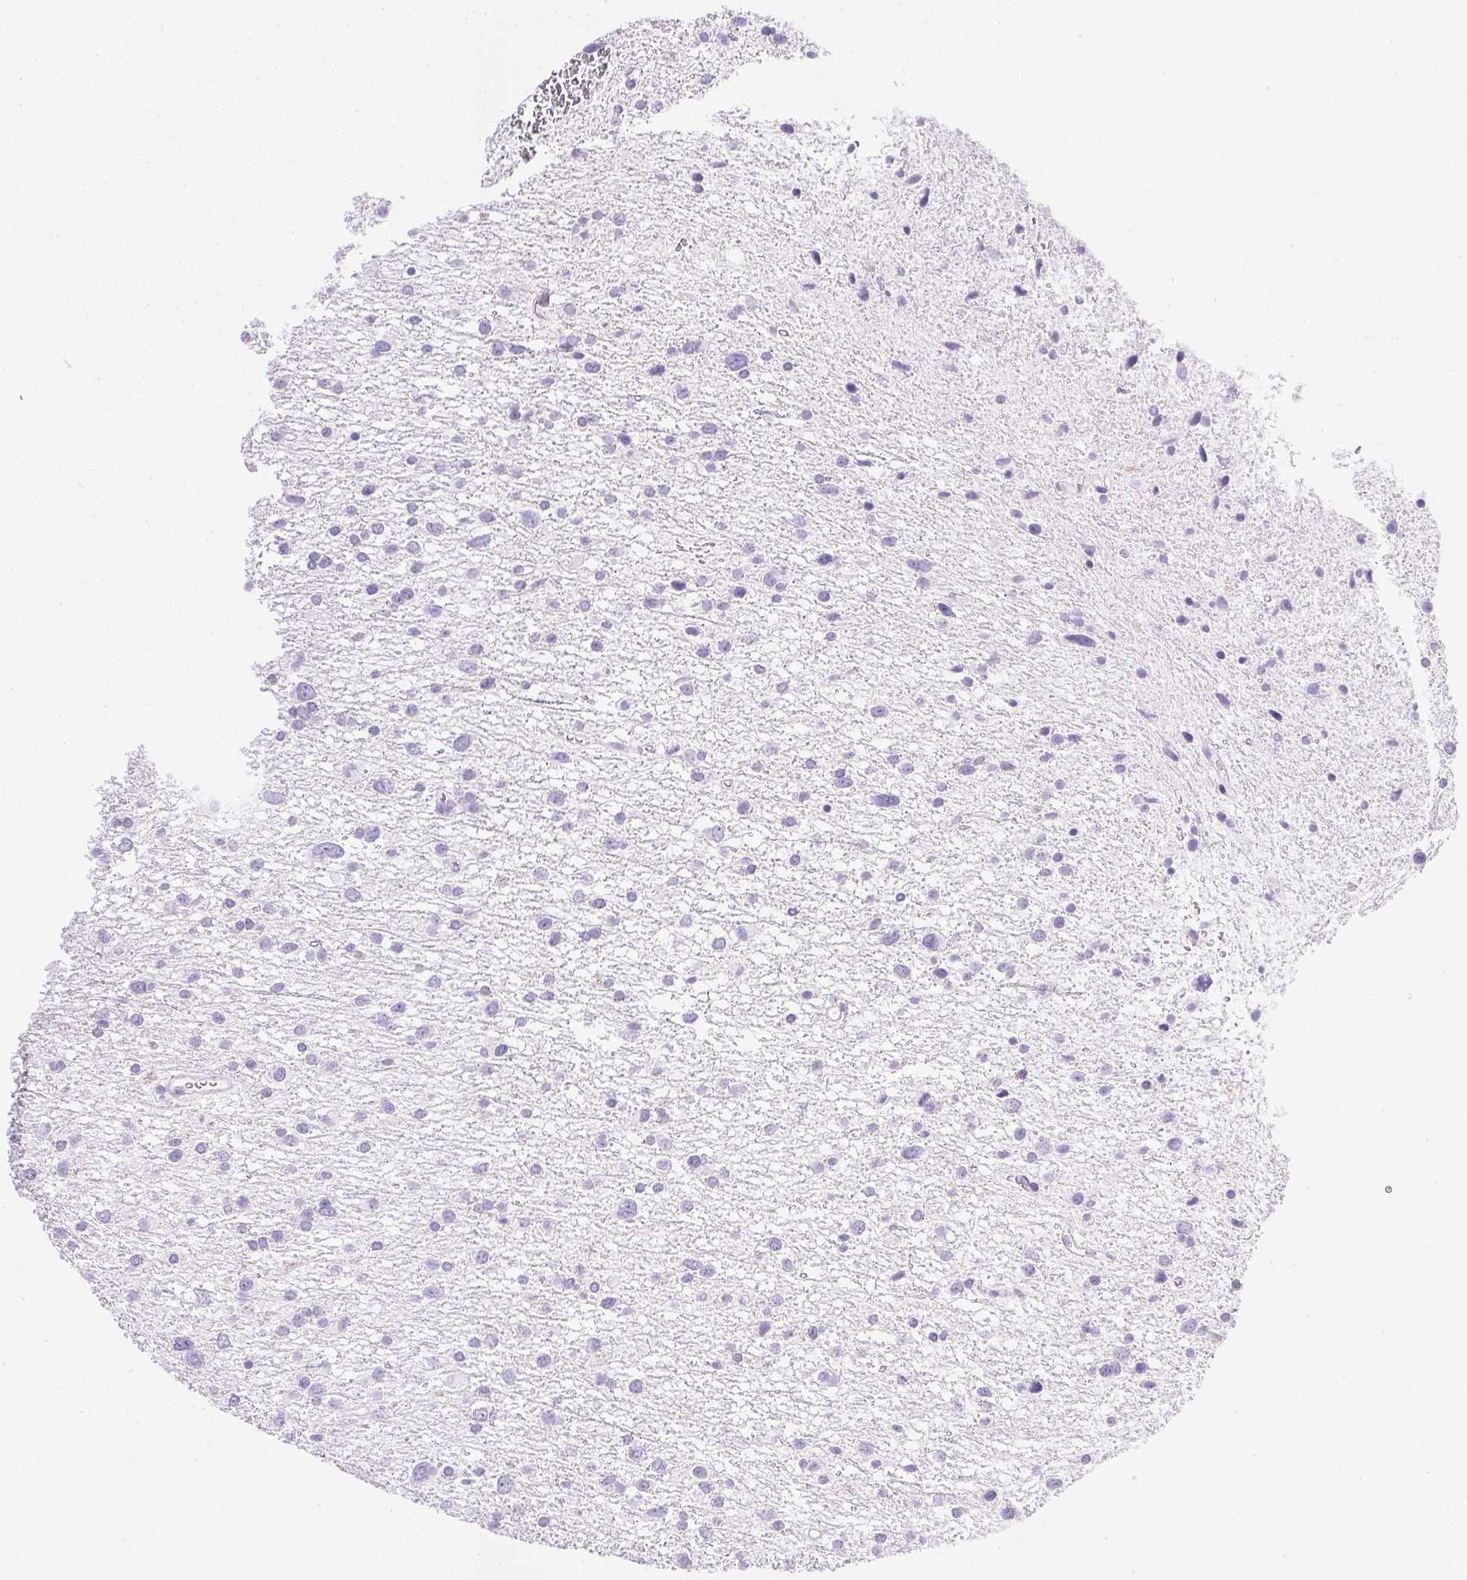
{"staining": {"intensity": "negative", "quantity": "none", "location": "none"}, "tissue": "glioma", "cell_type": "Tumor cells", "image_type": "cancer", "snomed": [{"axis": "morphology", "description": "Glioma, malignant, Low grade"}, {"axis": "topography", "description": "Brain"}], "caption": "Immunohistochemistry (IHC) photomicrograph of neoplastic tissue: human glioma stained with DAB shows no significant protein positivity in tumor cells. Brightfield microscopy of IHC stained with DAB (brown) and hematoxylin (blue), captured at high magnification.", "gene": "CPB1", "patient": {"sex": "female", "age": 55}}